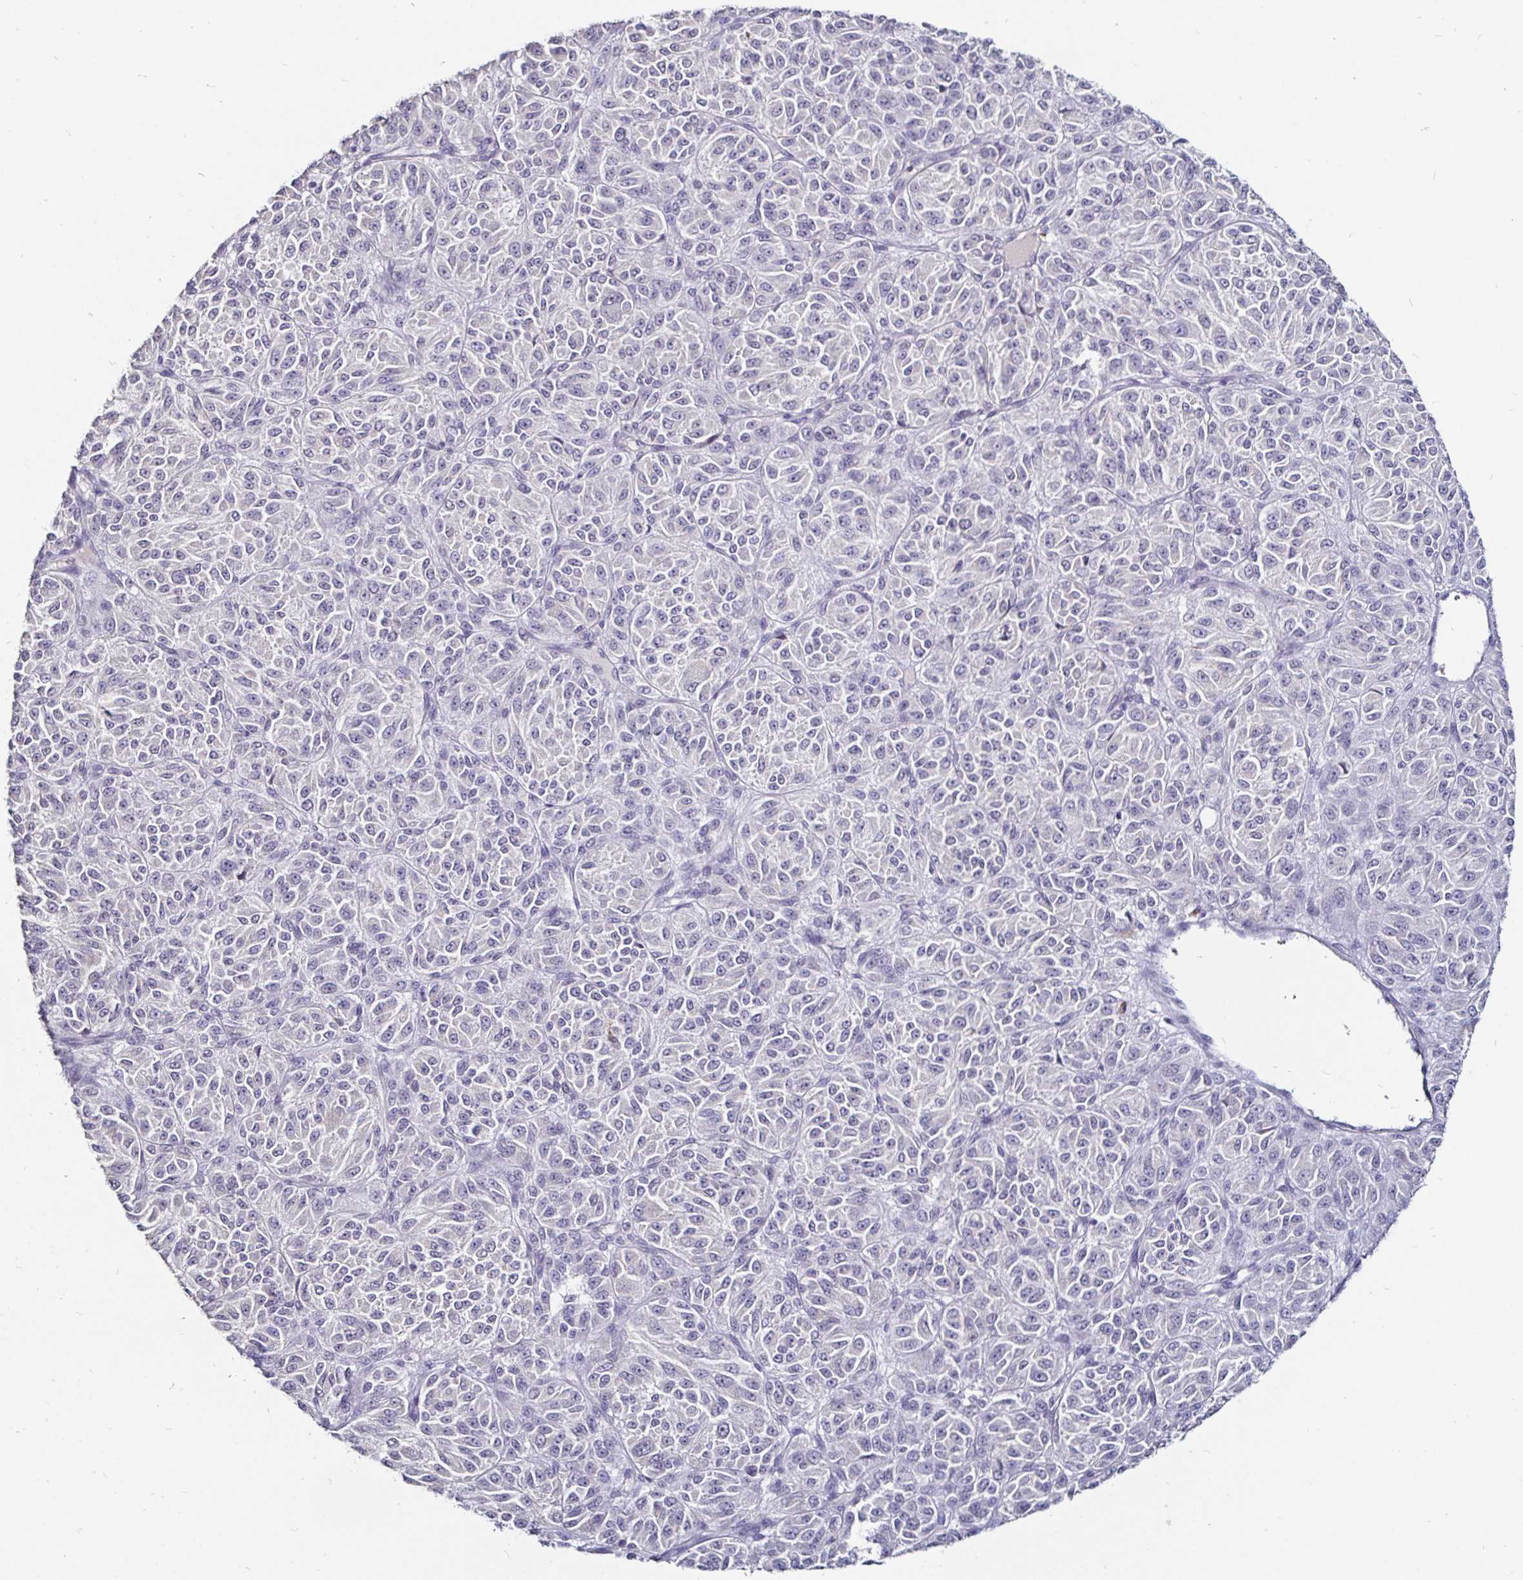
{"staining": {"intensity": "negative", "quantity": "none", "location": "none"}, "tissue": "melanoma", "cell_type": "Tumor cells", "image_type": "cancer", "snomed": [{"axis": "morphology", "description": "Malignant melanoma, Metastatic site"}, {"axis": "topography", "description": "Brain"}], "caption": "The photomicrograph reveals no staining of tumor cells in malignant melanoma (metastatic site).", "gene": "FAIM2", "patient": {"sex": "female", "age": 56}}